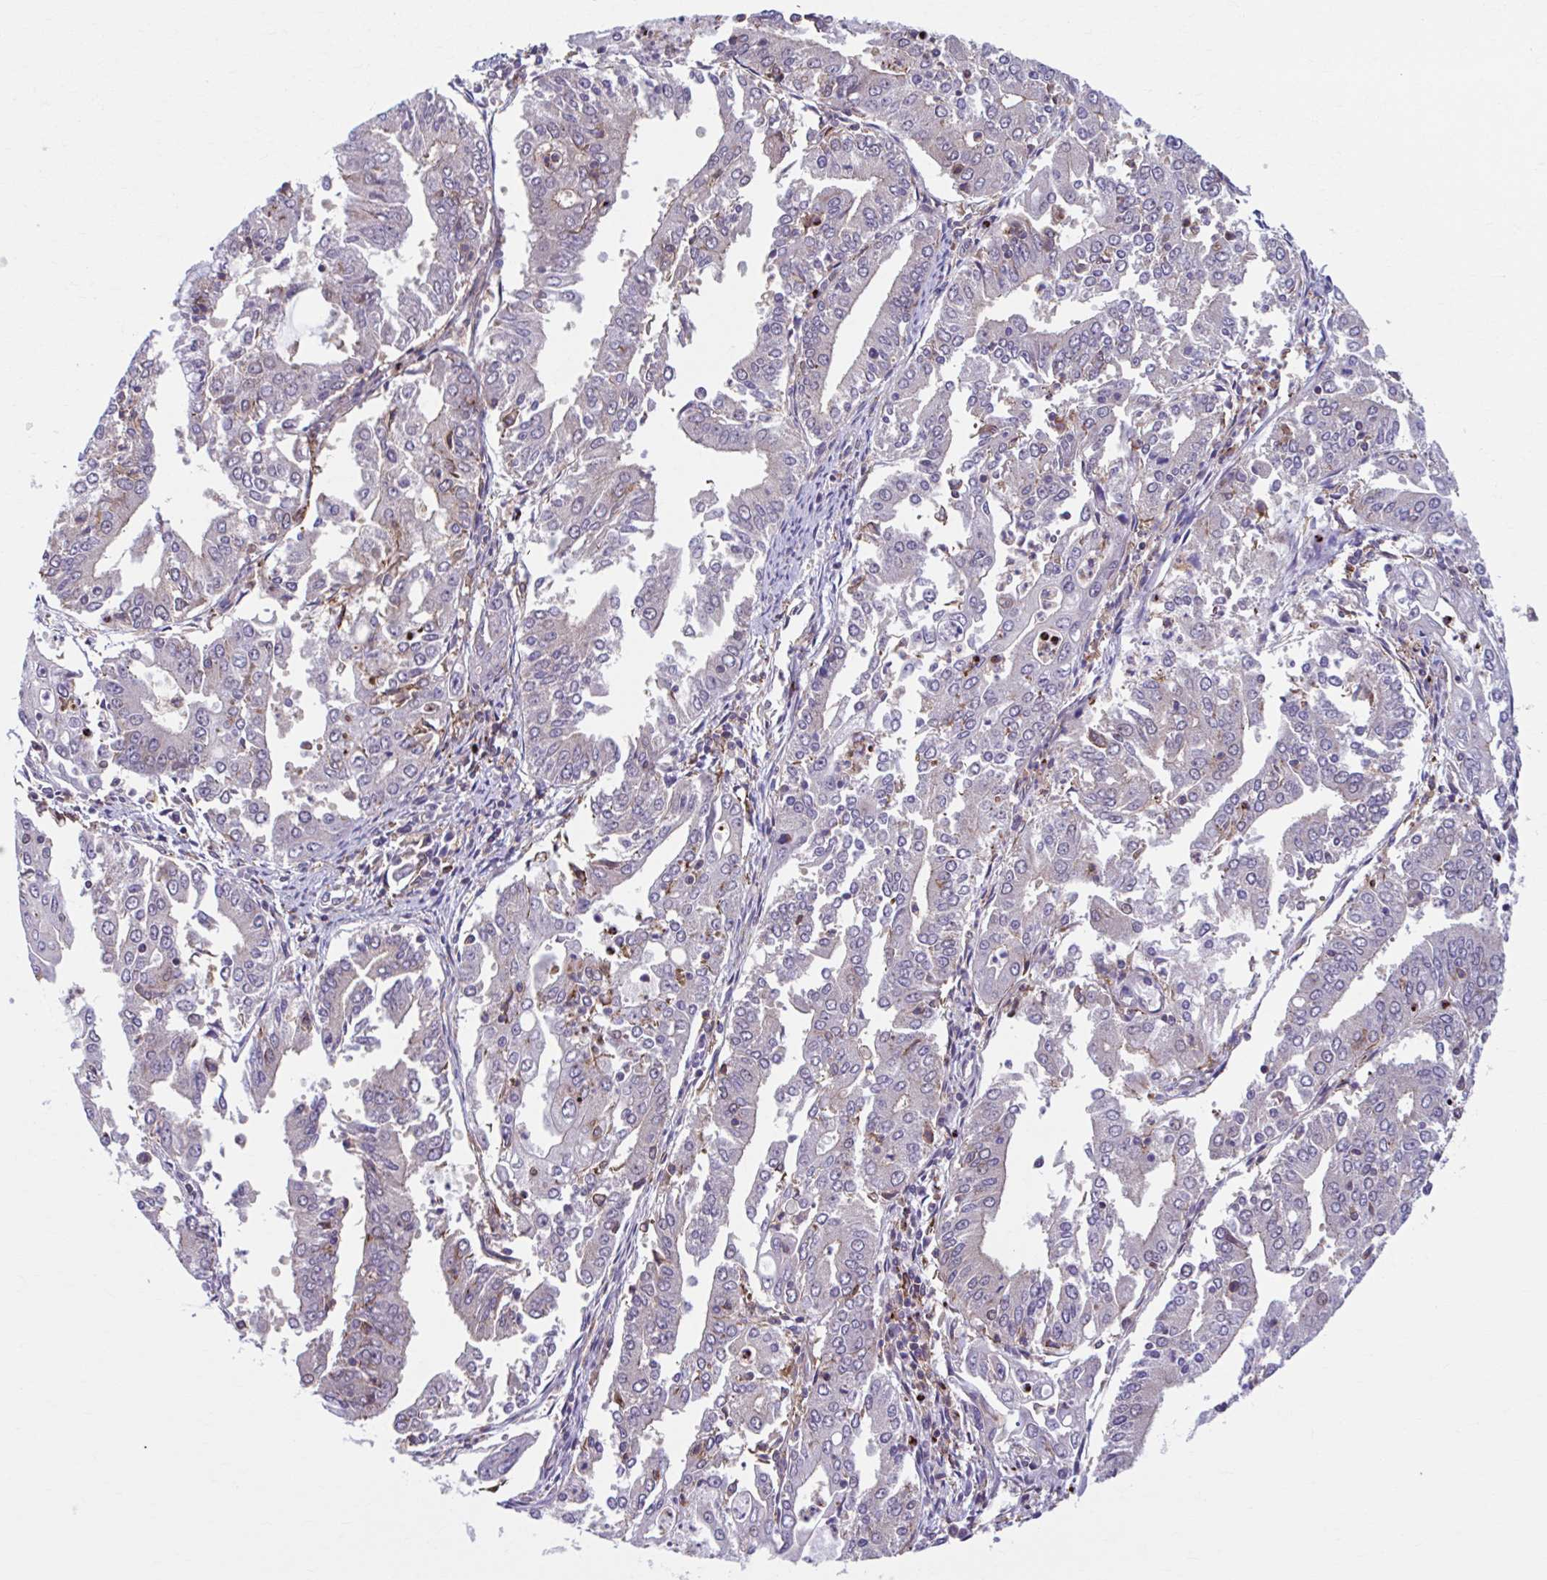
{"staining": {"intensity": "negative", "quantity": "none", "location": "none"}, "tissue": "cervical cancer", "cell_type": "Tumor cells", "image_type": "cancer", "snomed": [{"axis": "morphology", "description": "Adenocarcinoma, NOS"}, {"axis": "topography", "description": "Cervix"}], "caption": "An immunohistochemistry (IHC) photomicrograph of cervical adenocarcinoma is shown. There is no staining in tumor cells of cervical adenocarcinoma.", "gene": "ADAT3", "patient": {"sex": "female", "age": 56}}